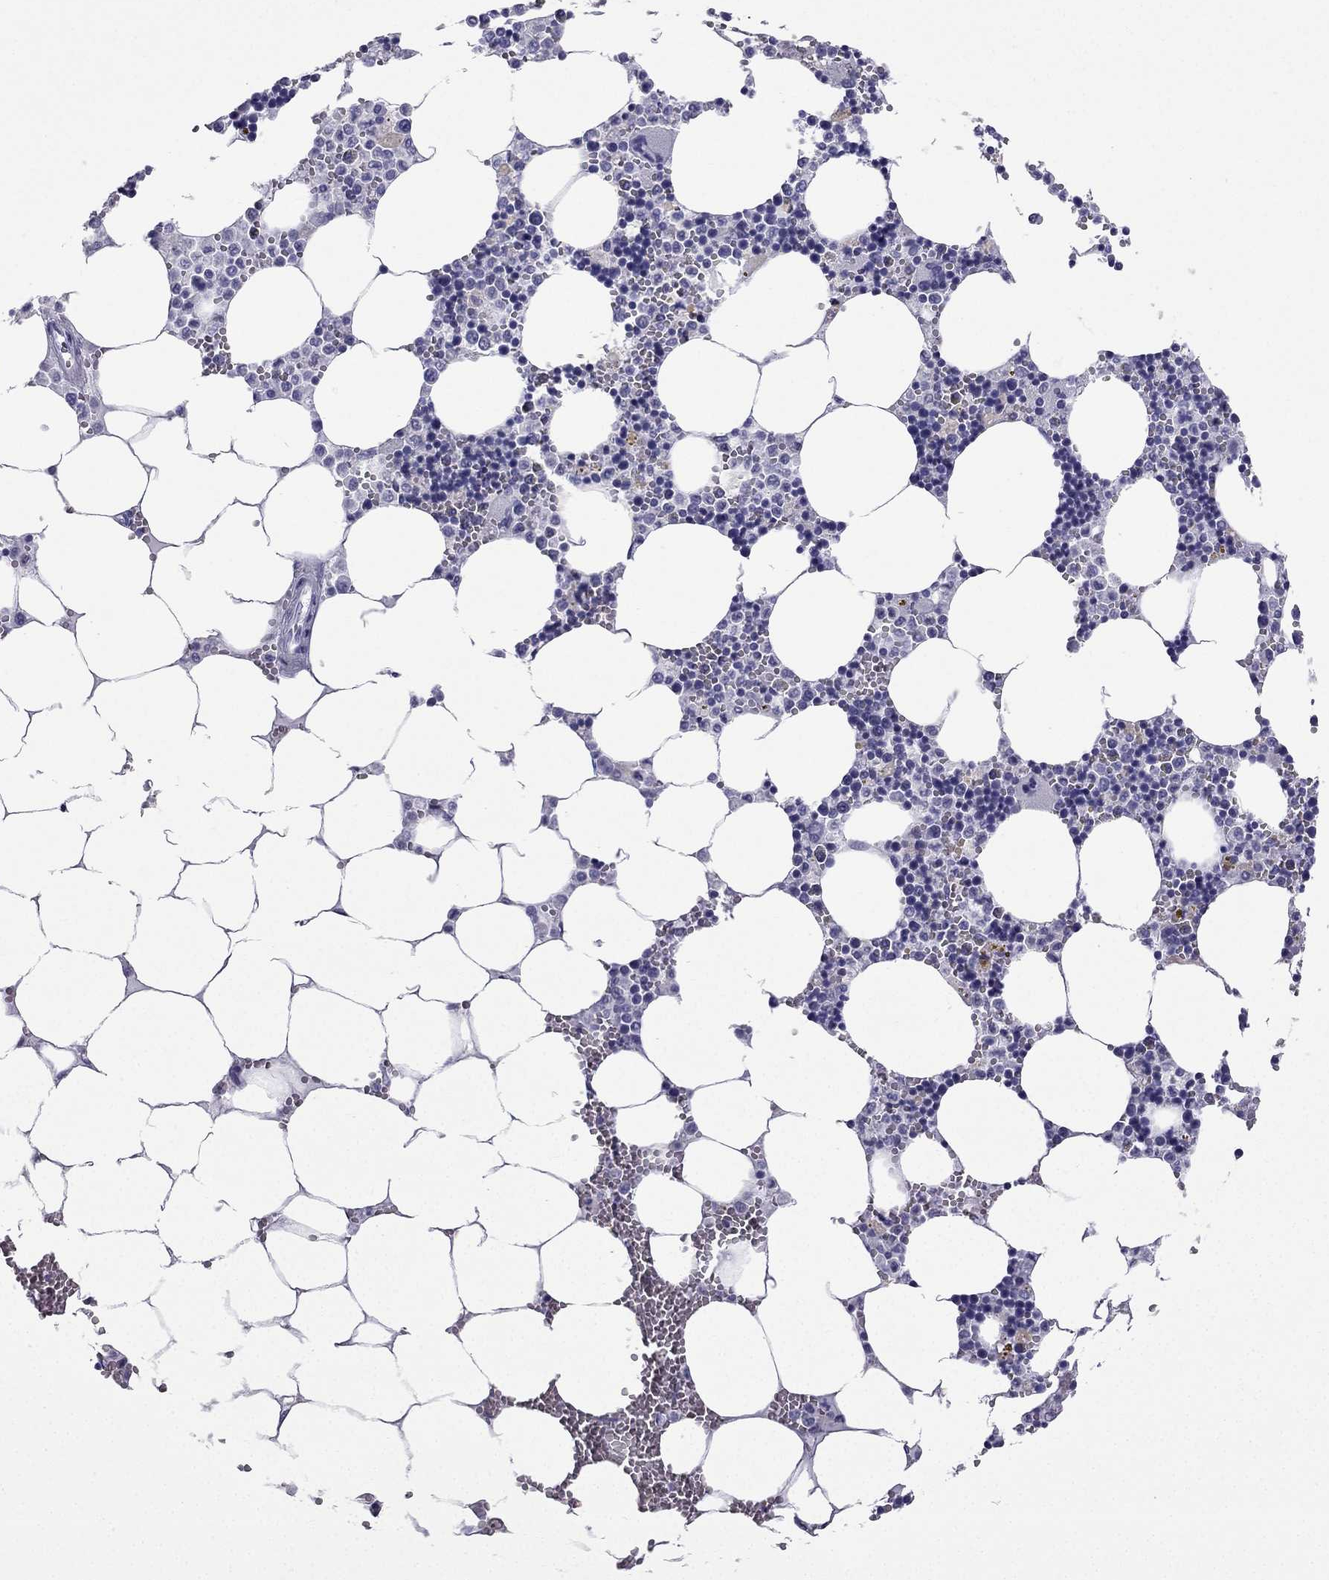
{"staining": {"intensity": "negative", "quantity": "none", "location": "none"}, "tissue": "bone marrow", "cell_type": "Hematopoietic cells", "image_type": "normal", "snomed": [{"axis": "morphology", "description": "Normal tissue, NOS"}, {"axis": "topography", "description": "Bone marrow"}], "caption": "The image reveals no staining of hematopoietic cells in normal bone marrow.", "gene": "GJA8", "patient": {"sex": "male", "age": 54}}